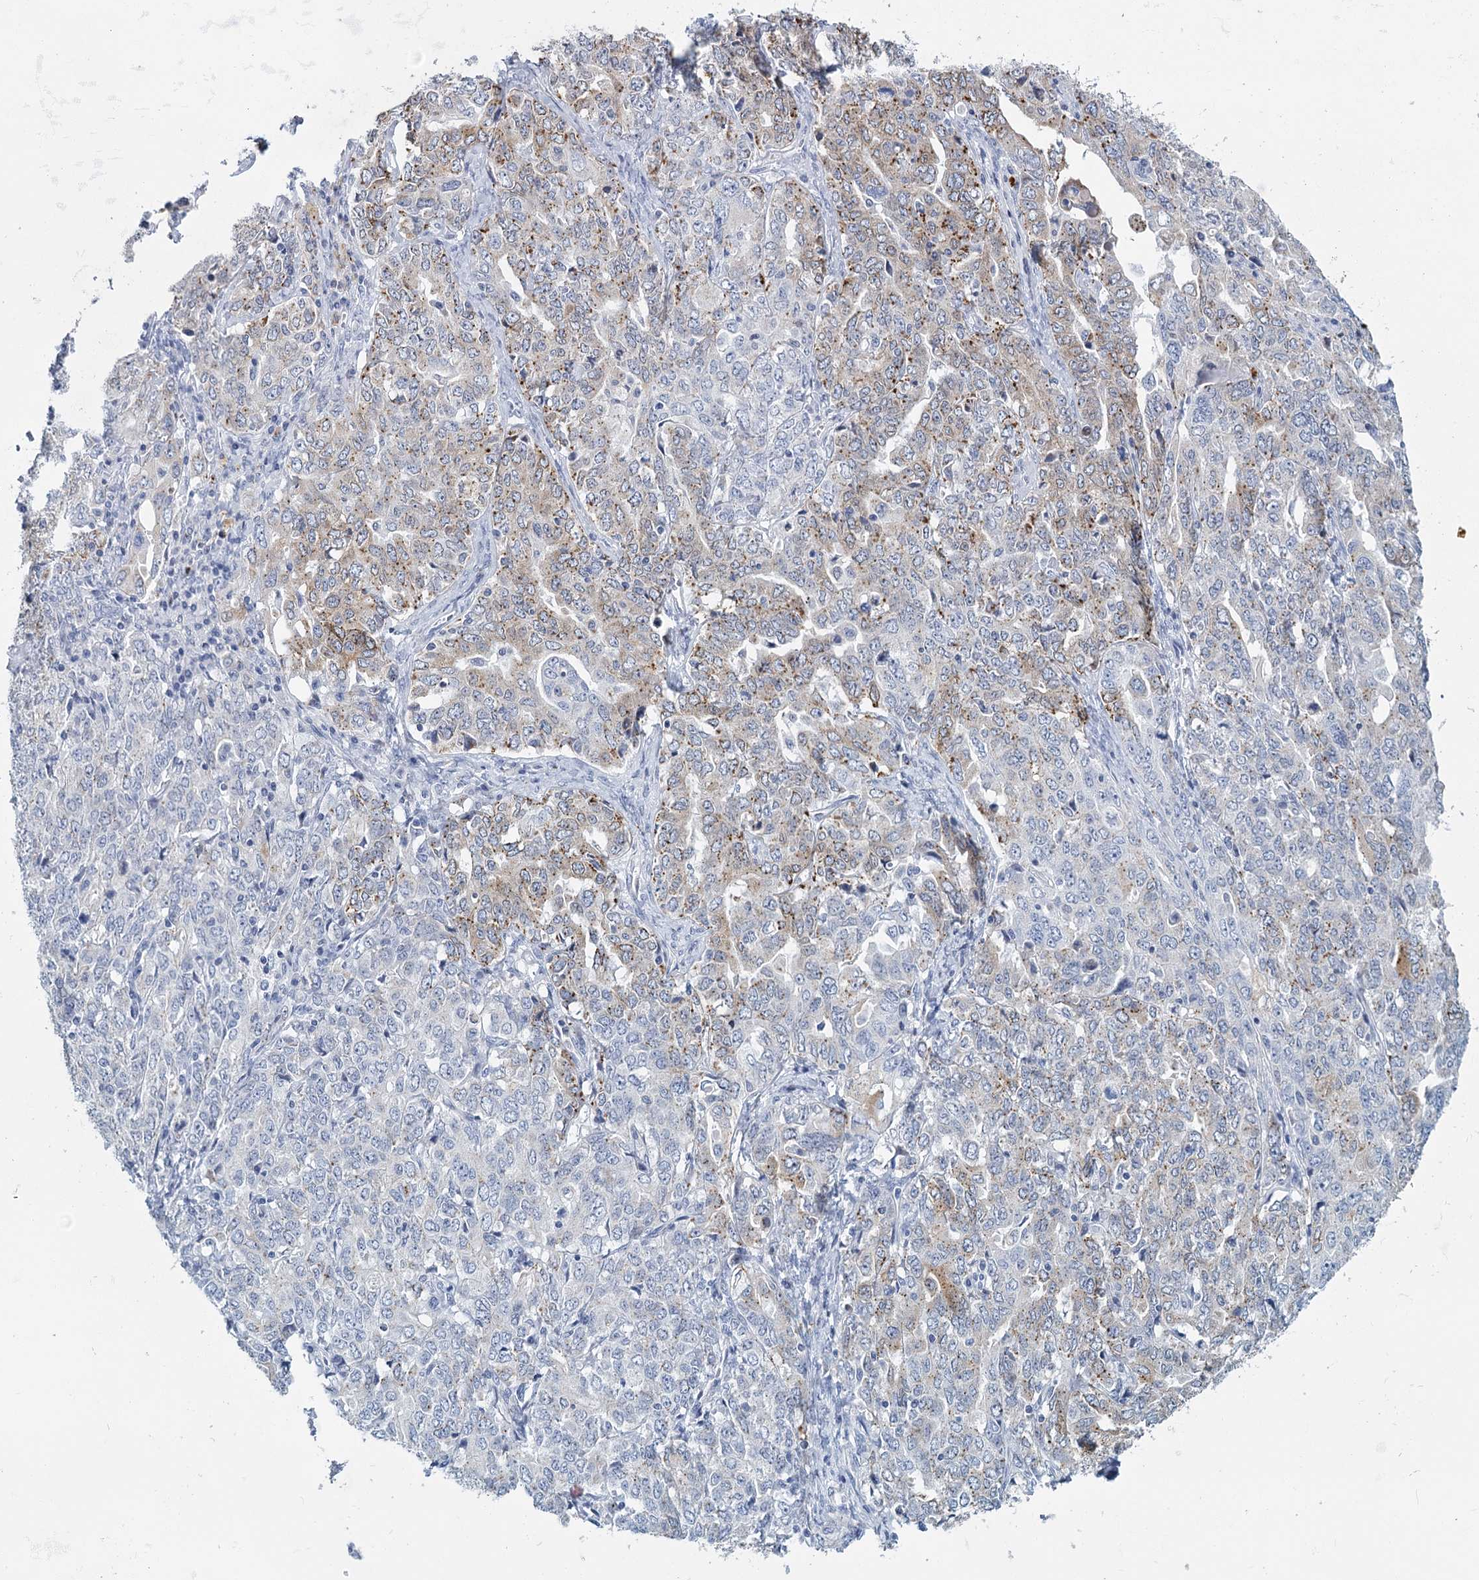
{"staining": {"intensity": "weak", "quantity": "25%-75%", "location": "cytoplasmic/membranous"}, "tissue": "ovarian cancer", "cell_type": "Tumor cells", "image_type": "cancer", "snomed": [{"axis": "morphology", "description": "Carcinoma, endometroid"}, {"axis": "topography", "description": "Ovary"}], "caption": "Ovarian endometroid carcinoma was stained to show a protein in brown. There is low levels of weak cytoplasmic/membranous positivity in approximately 25%-75% of tumor cells.", "gene": "METTL7B", "patient": {"sex": "female", "age": 62}}